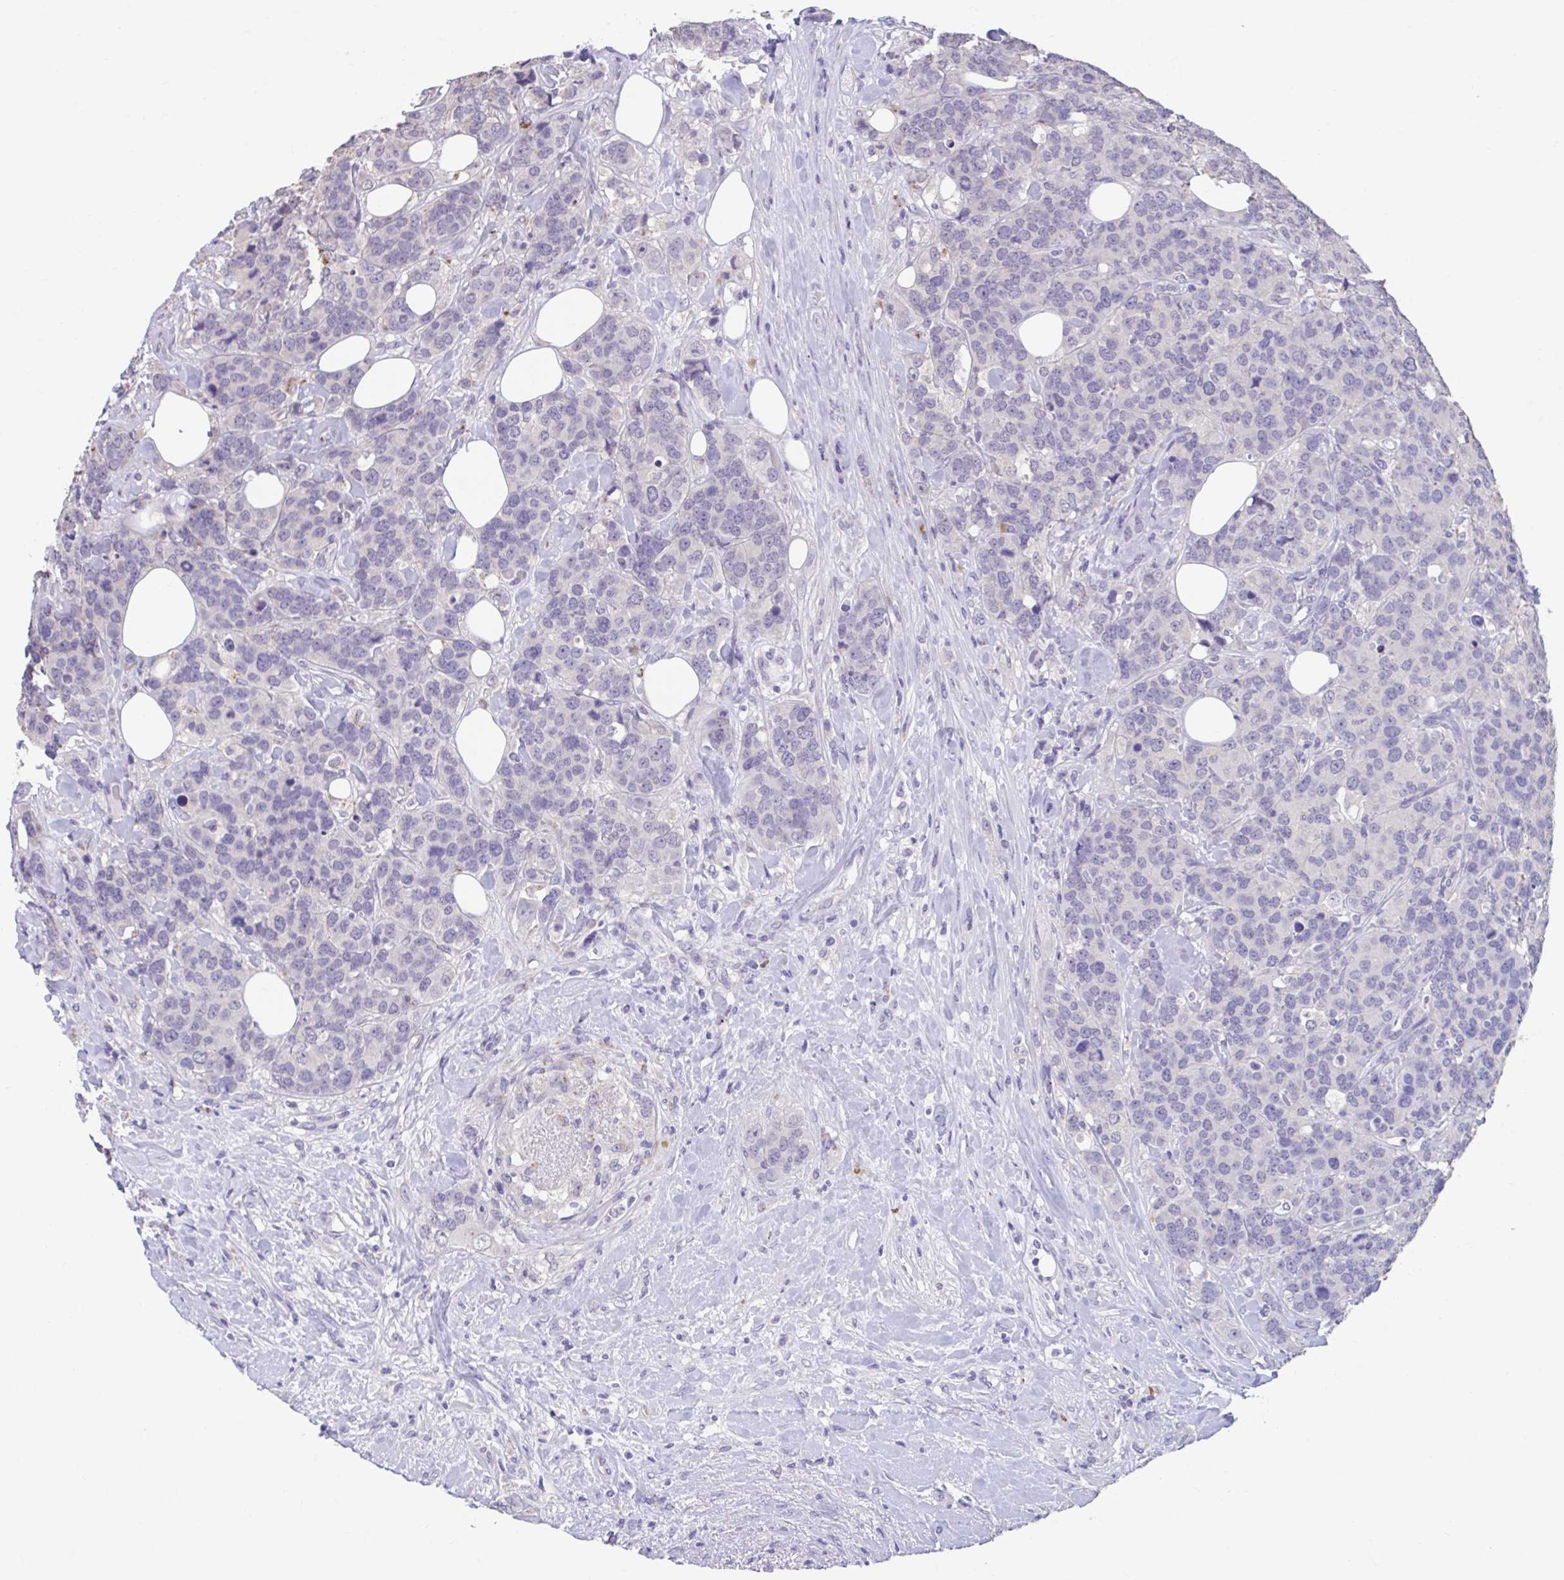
{"staining": {"intensity": "negative", "quantity": "none", "location": "none"}, "tissue": "breast cancer", "cell_type": "Tumor cells", "image_type": "cancer", "snomed": [{"axis": "morphology", "description": "Lobular carcinoma"}, {"axis": "topography", "description": "Breast"}], "caption": "Tumor cells are negative for brown protein staining in lobular carcinoma (breast).", "gene": "GPR162", "patient": {"sex": "female", "age": 59}}